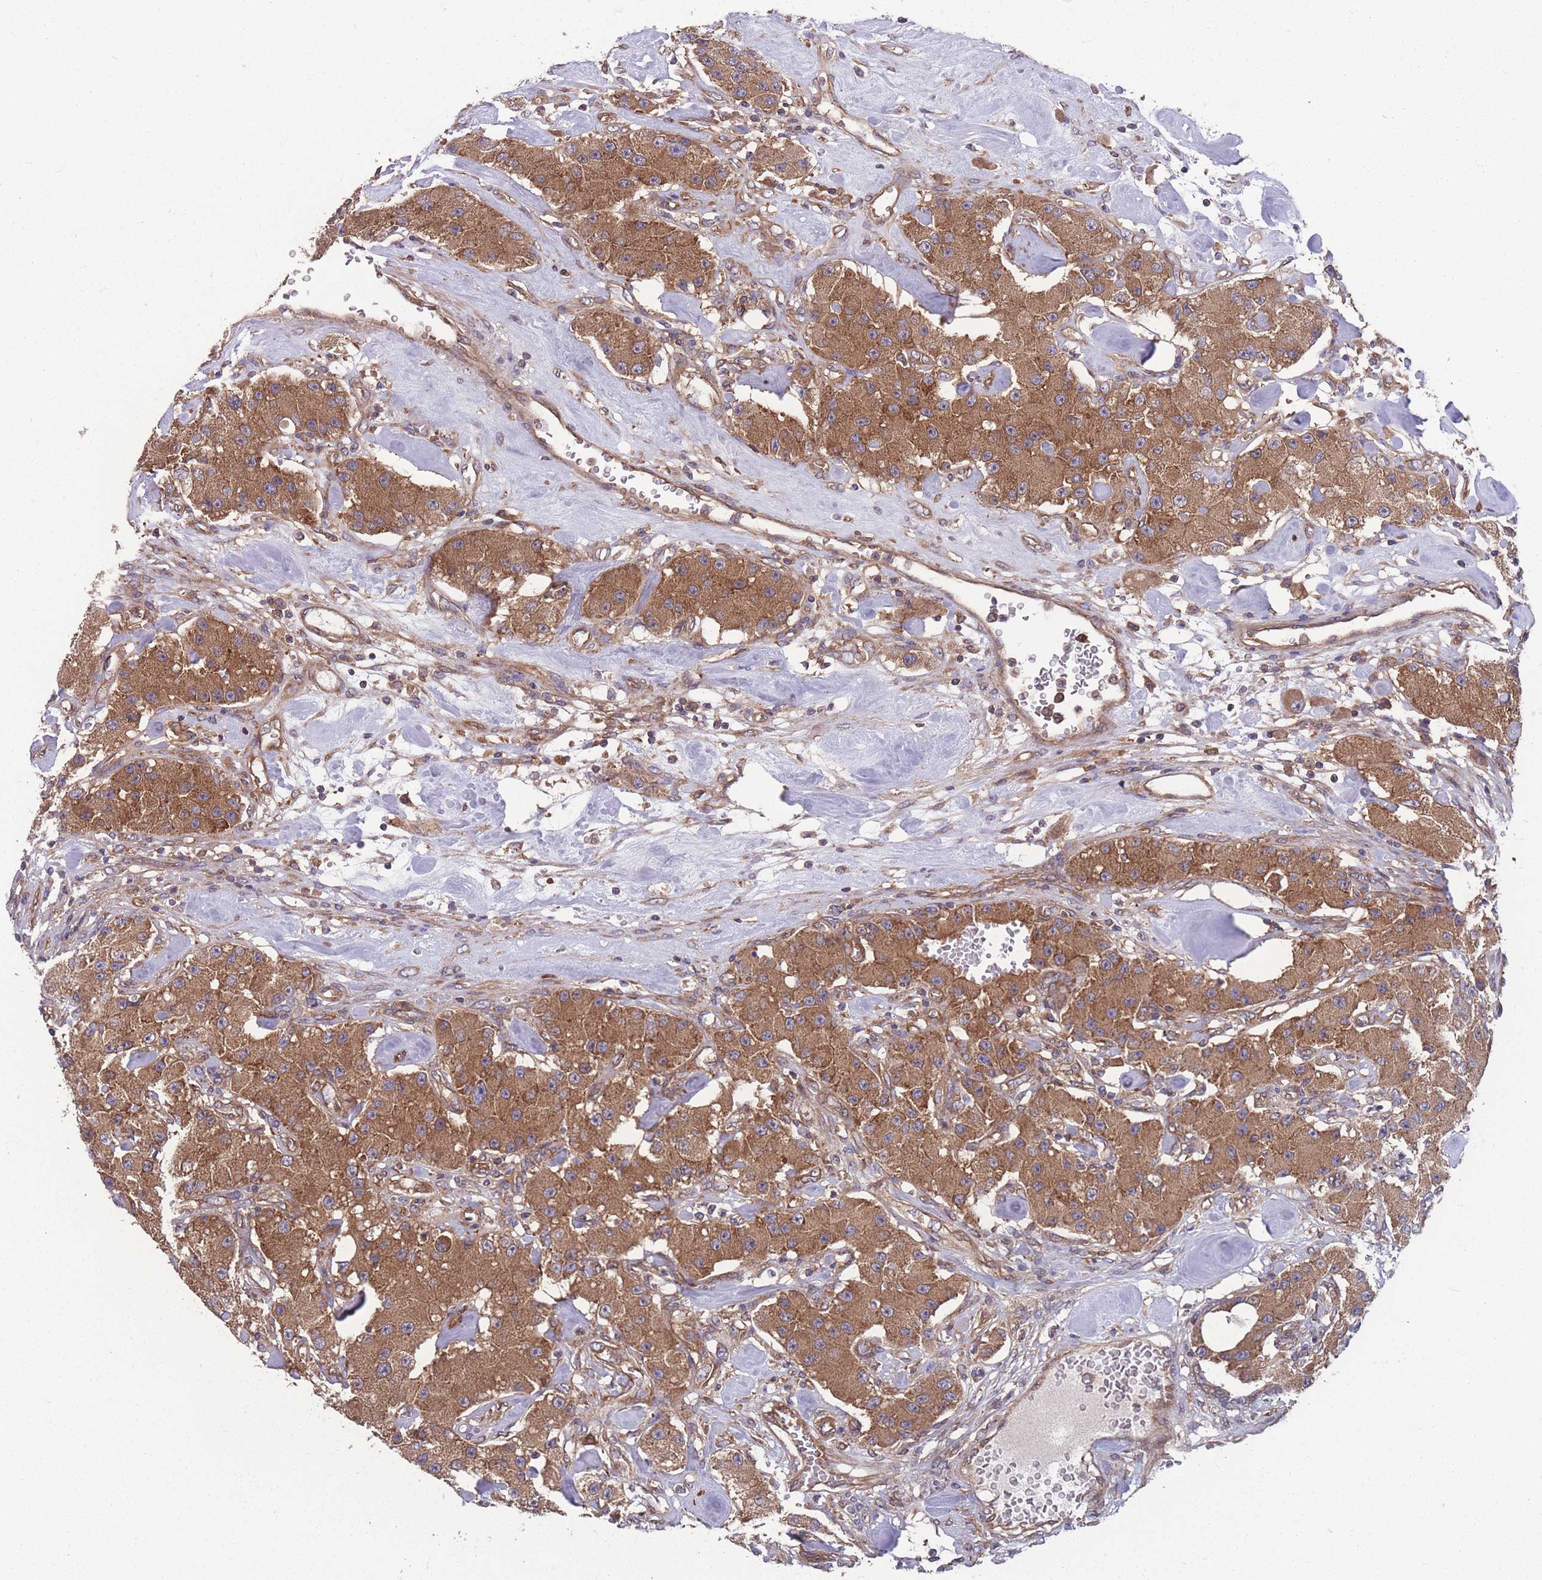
{"staining": {"intensity": "moderate", "quantity": ">75%", "location": "cytoplasmic/membranous"}, "tissue": "carcinoid", "cell_type": "Tumor cells", "image_type": "cancer", "snomed": [{"axis": "morphology", "description": "Carcinoid, malignant, NOS"}, {"axis": "topography", "description": "Pancreas"}], "caption": "This is a histology image of IHC staining of malignant carcinoid, which shows moderate positivity in the cytoplasmic/membranous of tumor cells.", "gene": "ZPR1", "patient": {"sex": "male", "age": 41}}